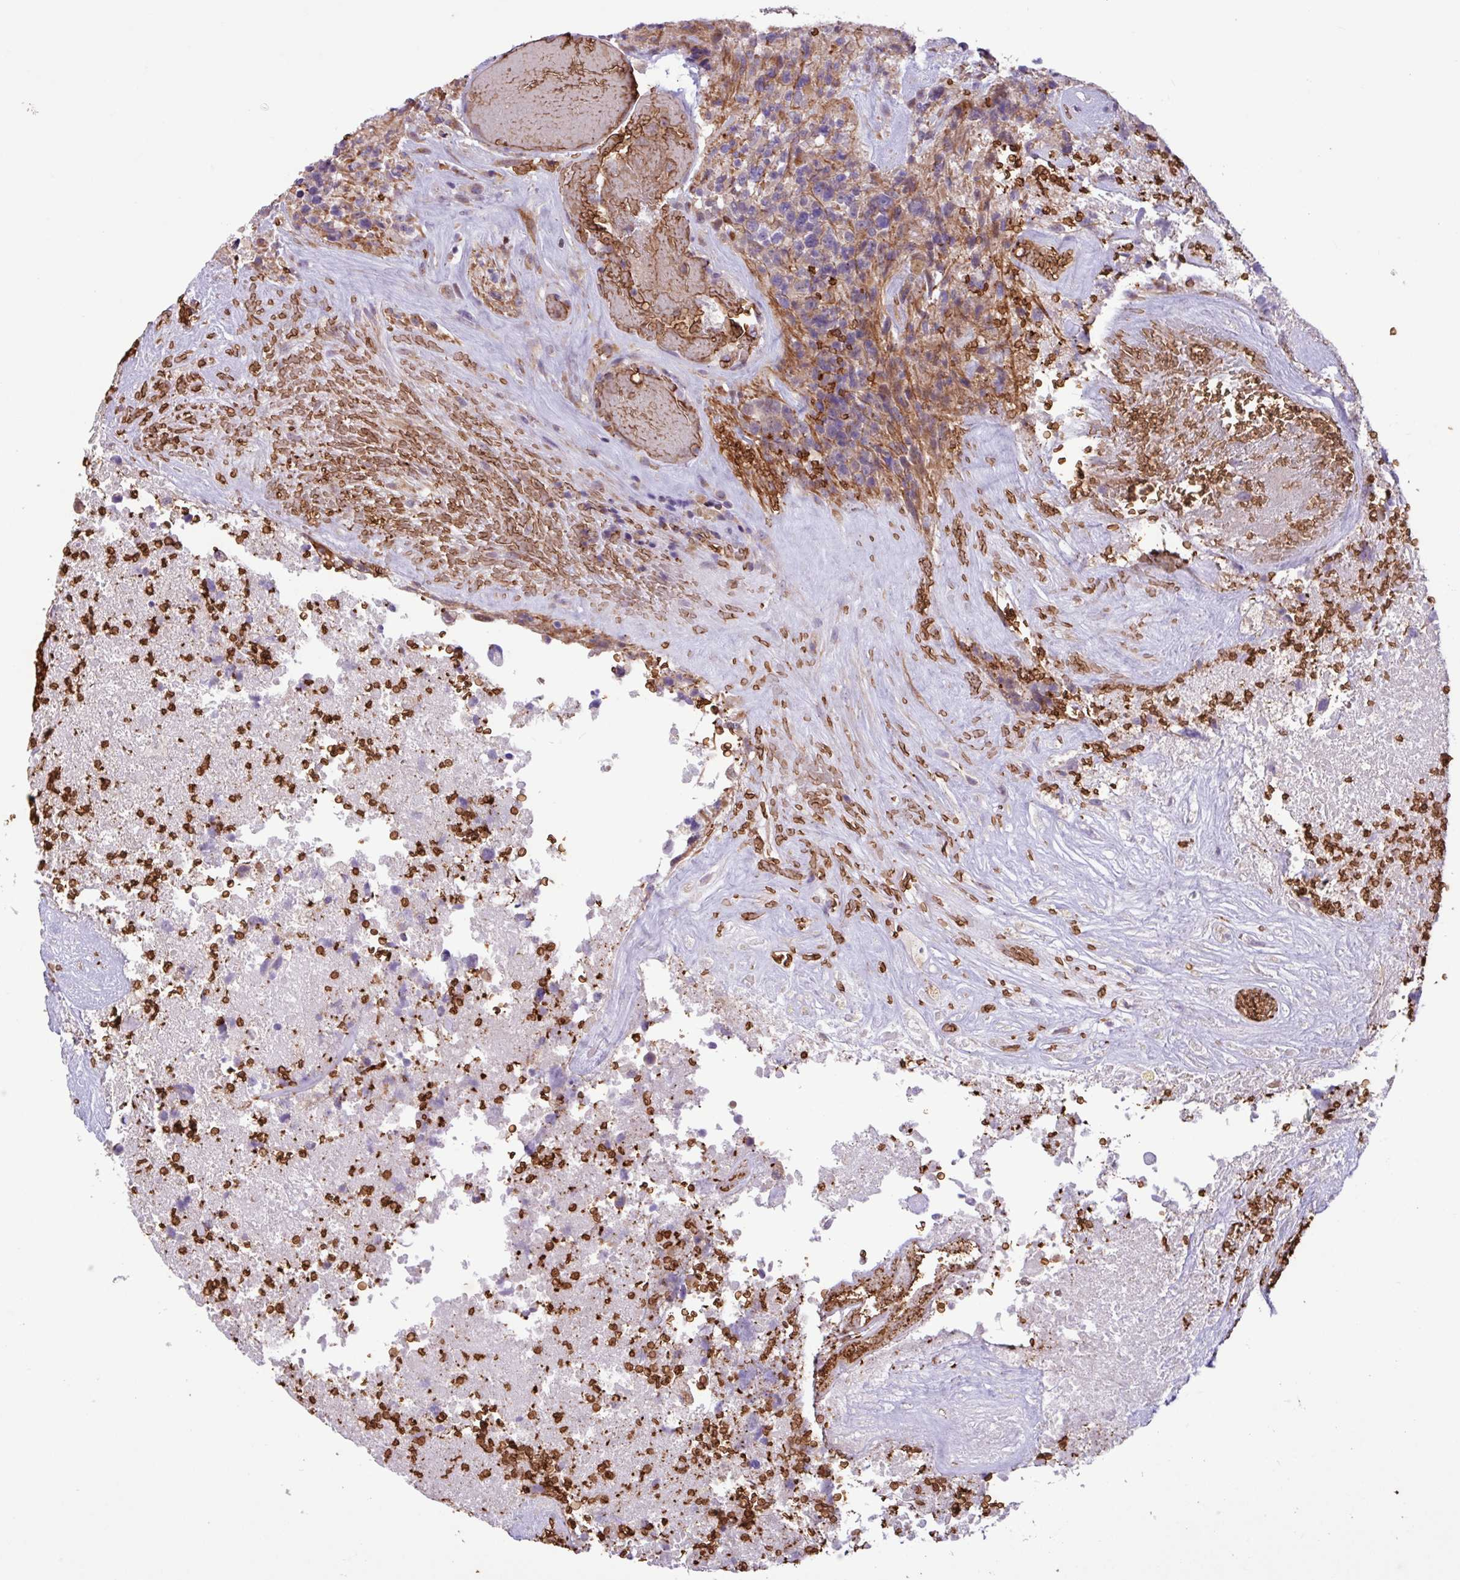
{"staining": {"intensity": "negative", "quantity": "none", "location": "none"}, "tissue": "glioma", "cell_type": "Tumor cells", "image_type": "cancer", "snomed": [{"axis": "morphology", "description": "Glioma, malignant, High grade"}, {"axis": "topography", "description": "Brain"}], "caption": "A histopathology image of human malignant high-grade glioma is negative for staining in tumor cells.", "gene": "RAD21L1", "patient": {"sex": "male", "age": 69}}